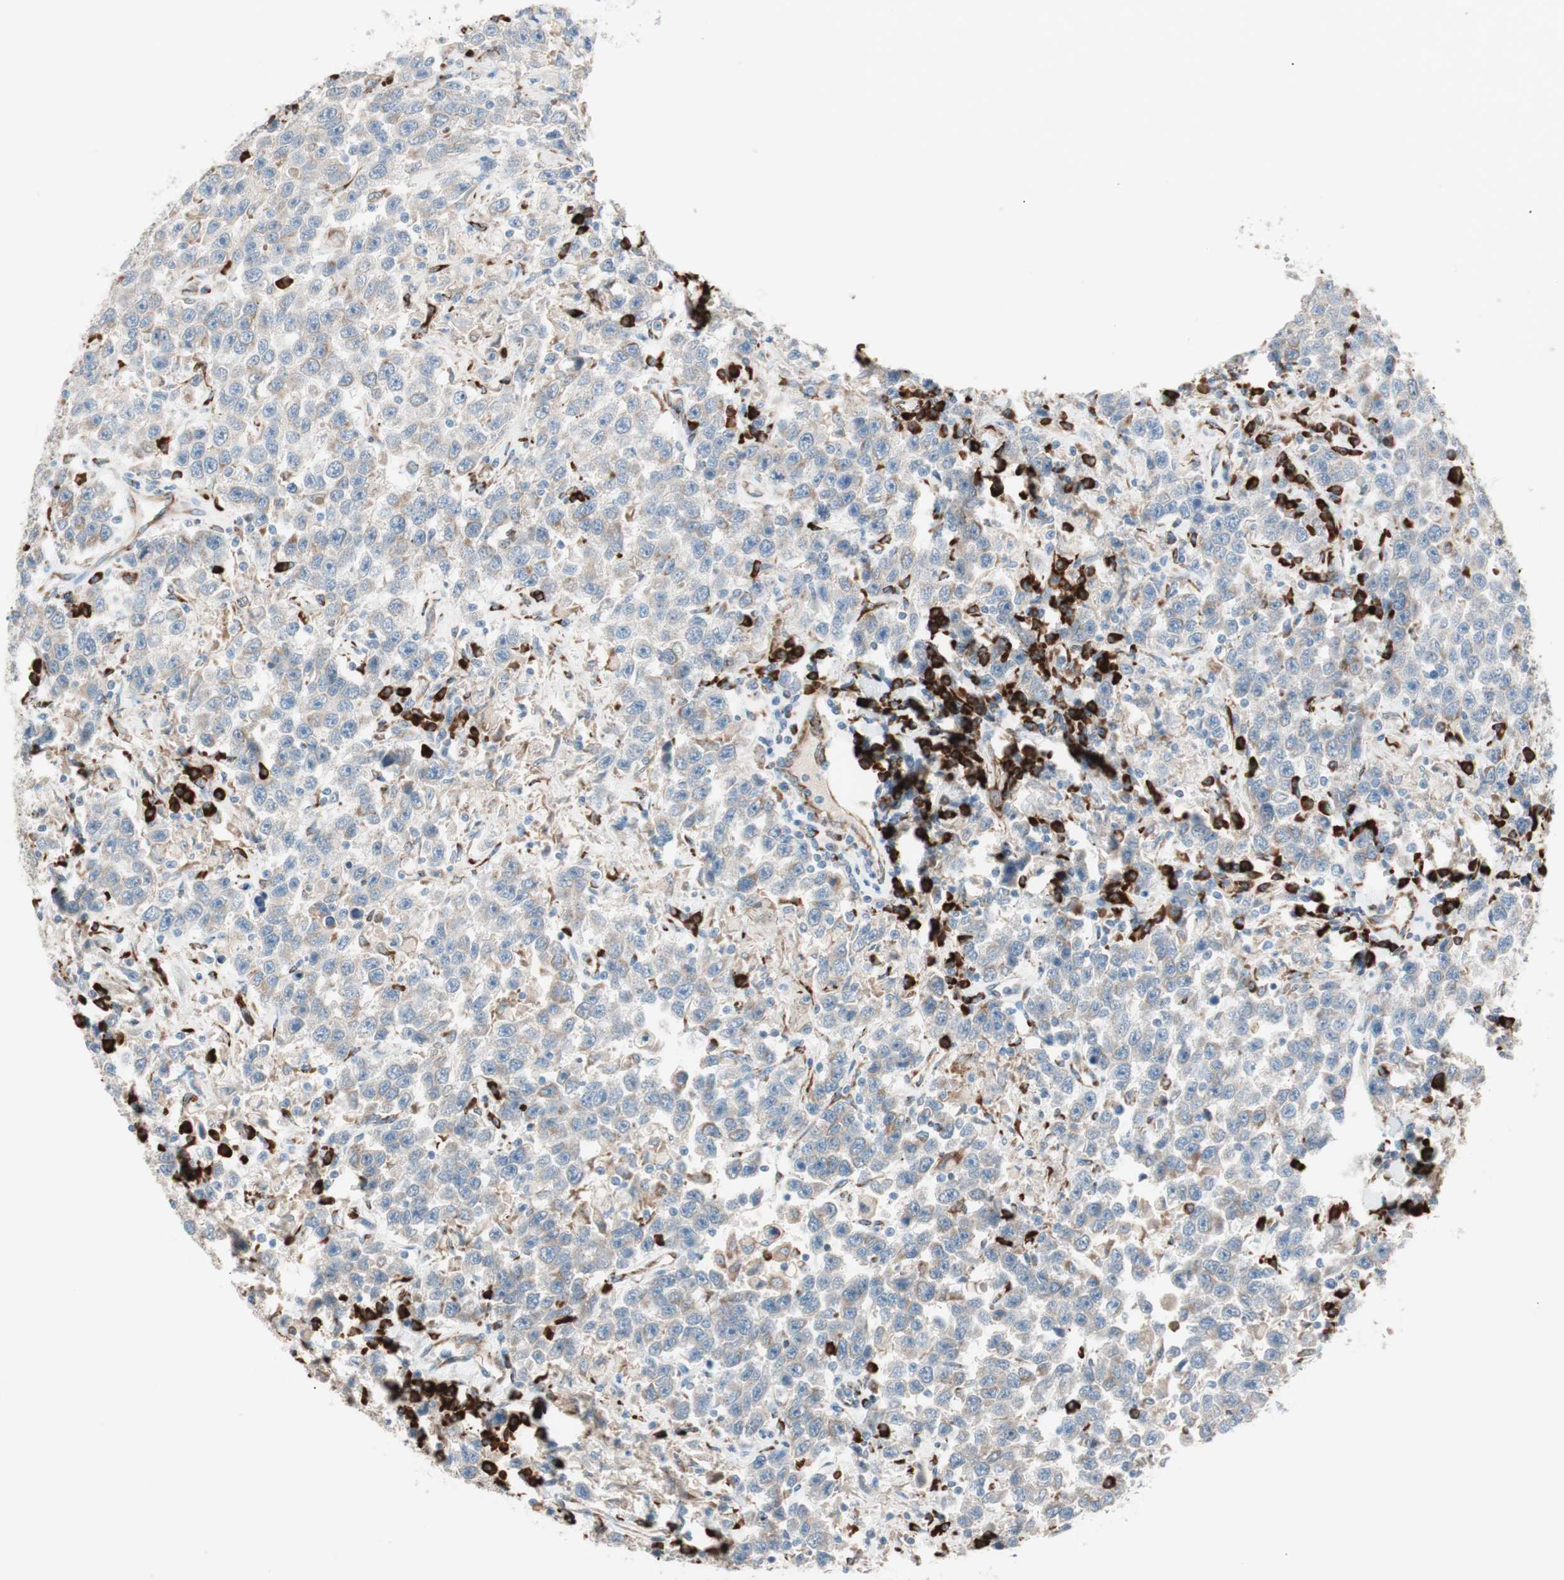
{"staining": {"intensity": "weak", "quantity": ">75%", "location": "cytoplasmic/membranous"}, "tissue": "testis cancer", "cell_type": "Tumor cells", "image_type": "cancer", "snomed": [{"axis": "morphology", "description": "Seminoma, NOS"}, {"axis": "topography", "description": "Testis"}], "caption": "Immunohistochemistry (IHC) of testis cancer demonstrates low levels of weak cytoplasmic/membranous expression in about >75% of tumor cells.", "gene": "P4HTM", "patient": {"sex": "male", "age": 41}}